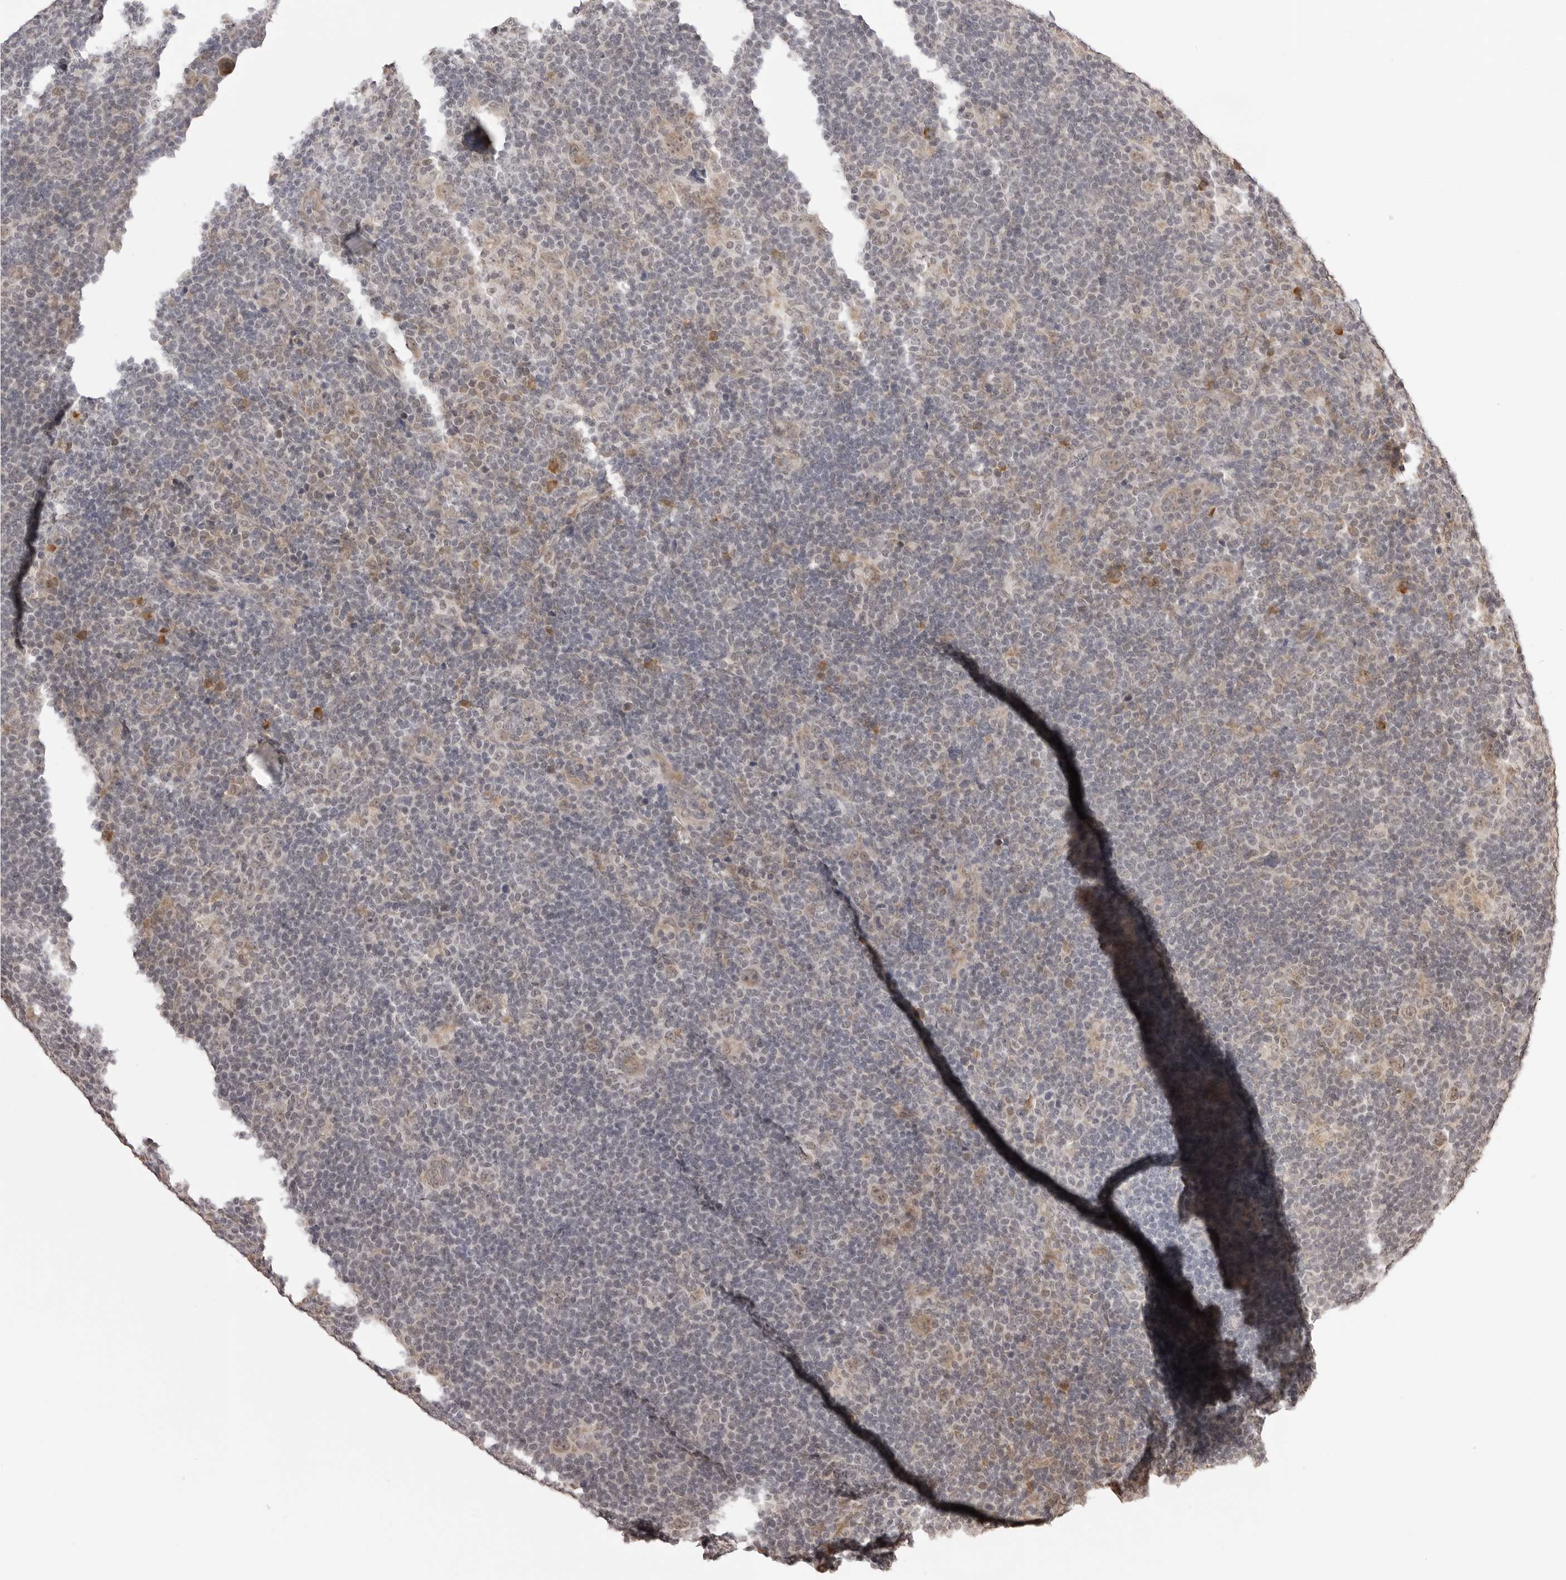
{"staining": {"intensity": "weak", "quantity": ">75%", "location": "cytoplasmic/membranous"}, "tissue": "lymphoma", "cell_type": "Tumor cells", "image_type": "cancer", "snomed": [{"axis": "morphology", "description": "Hodgkin's disease, NOS"}, {"axis": "topography", "description": "Lymph node"}], "caption": "A histopathology image of lymphoma stained for a protein displays weak cytoplasmic/membranous brown staining in tumor cells.", "gene": "ZC3H11A", "patient": {"sex": "female", "age": 57}}